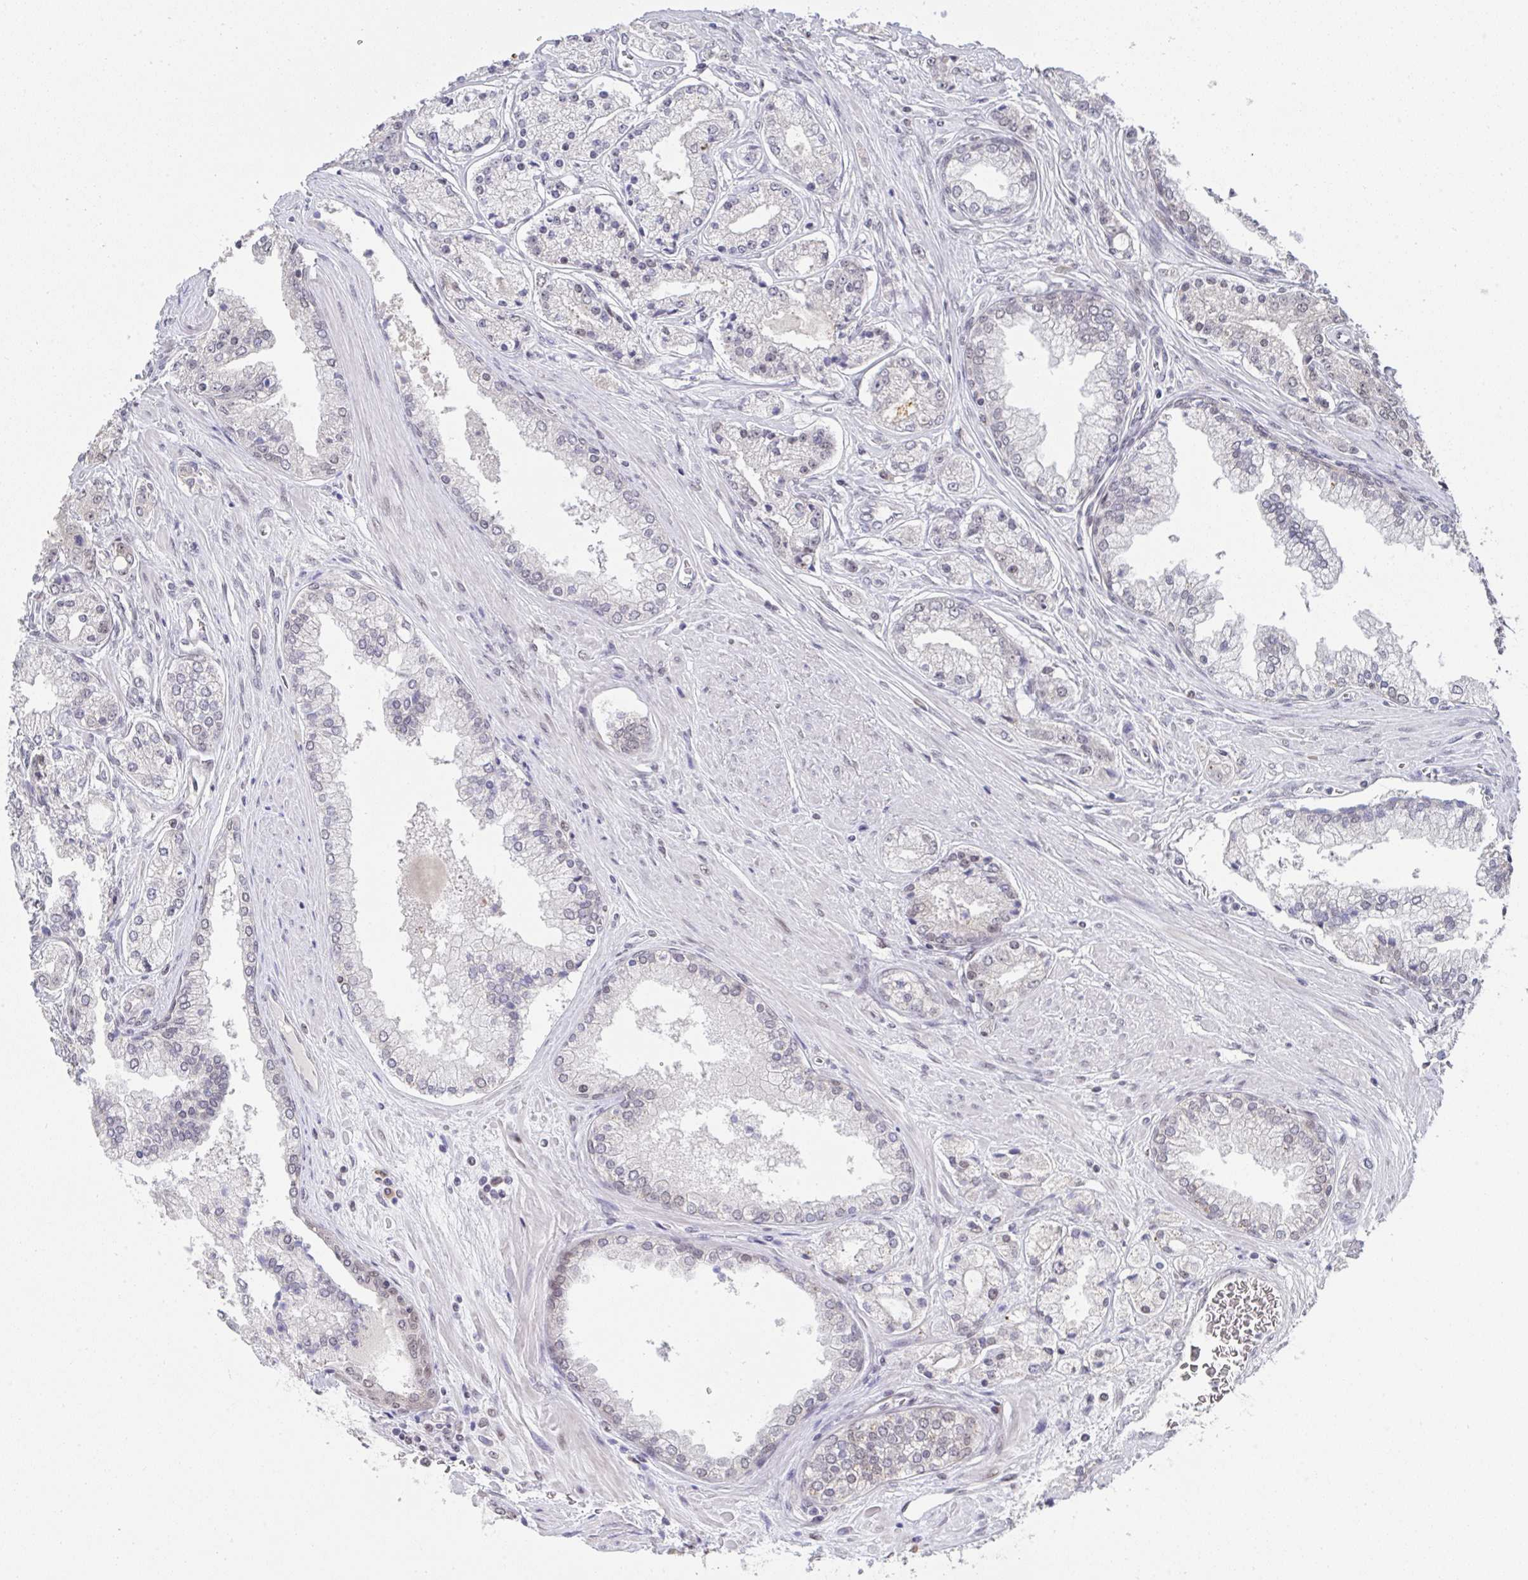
{"staining": {"intensity": "negative", "quantity": "none", "location": "none"}, "tissue": "prostate cancer", "cell_type": "Tumor cells", "image_type": "cancer", "snomed": [{"axis": "morphology", "description": "Adenocarcinoma, High grade"}, {"axis": "topography", "description": "Prostate"}], "caption": "Immunohistochemical staining of prostate cancer (adenocarcinoma (high-grade)) exhibits no significant positivity in tumor cells.", "gene": "JMJD1C", "patient": {"sex": "male", "age": 66}}